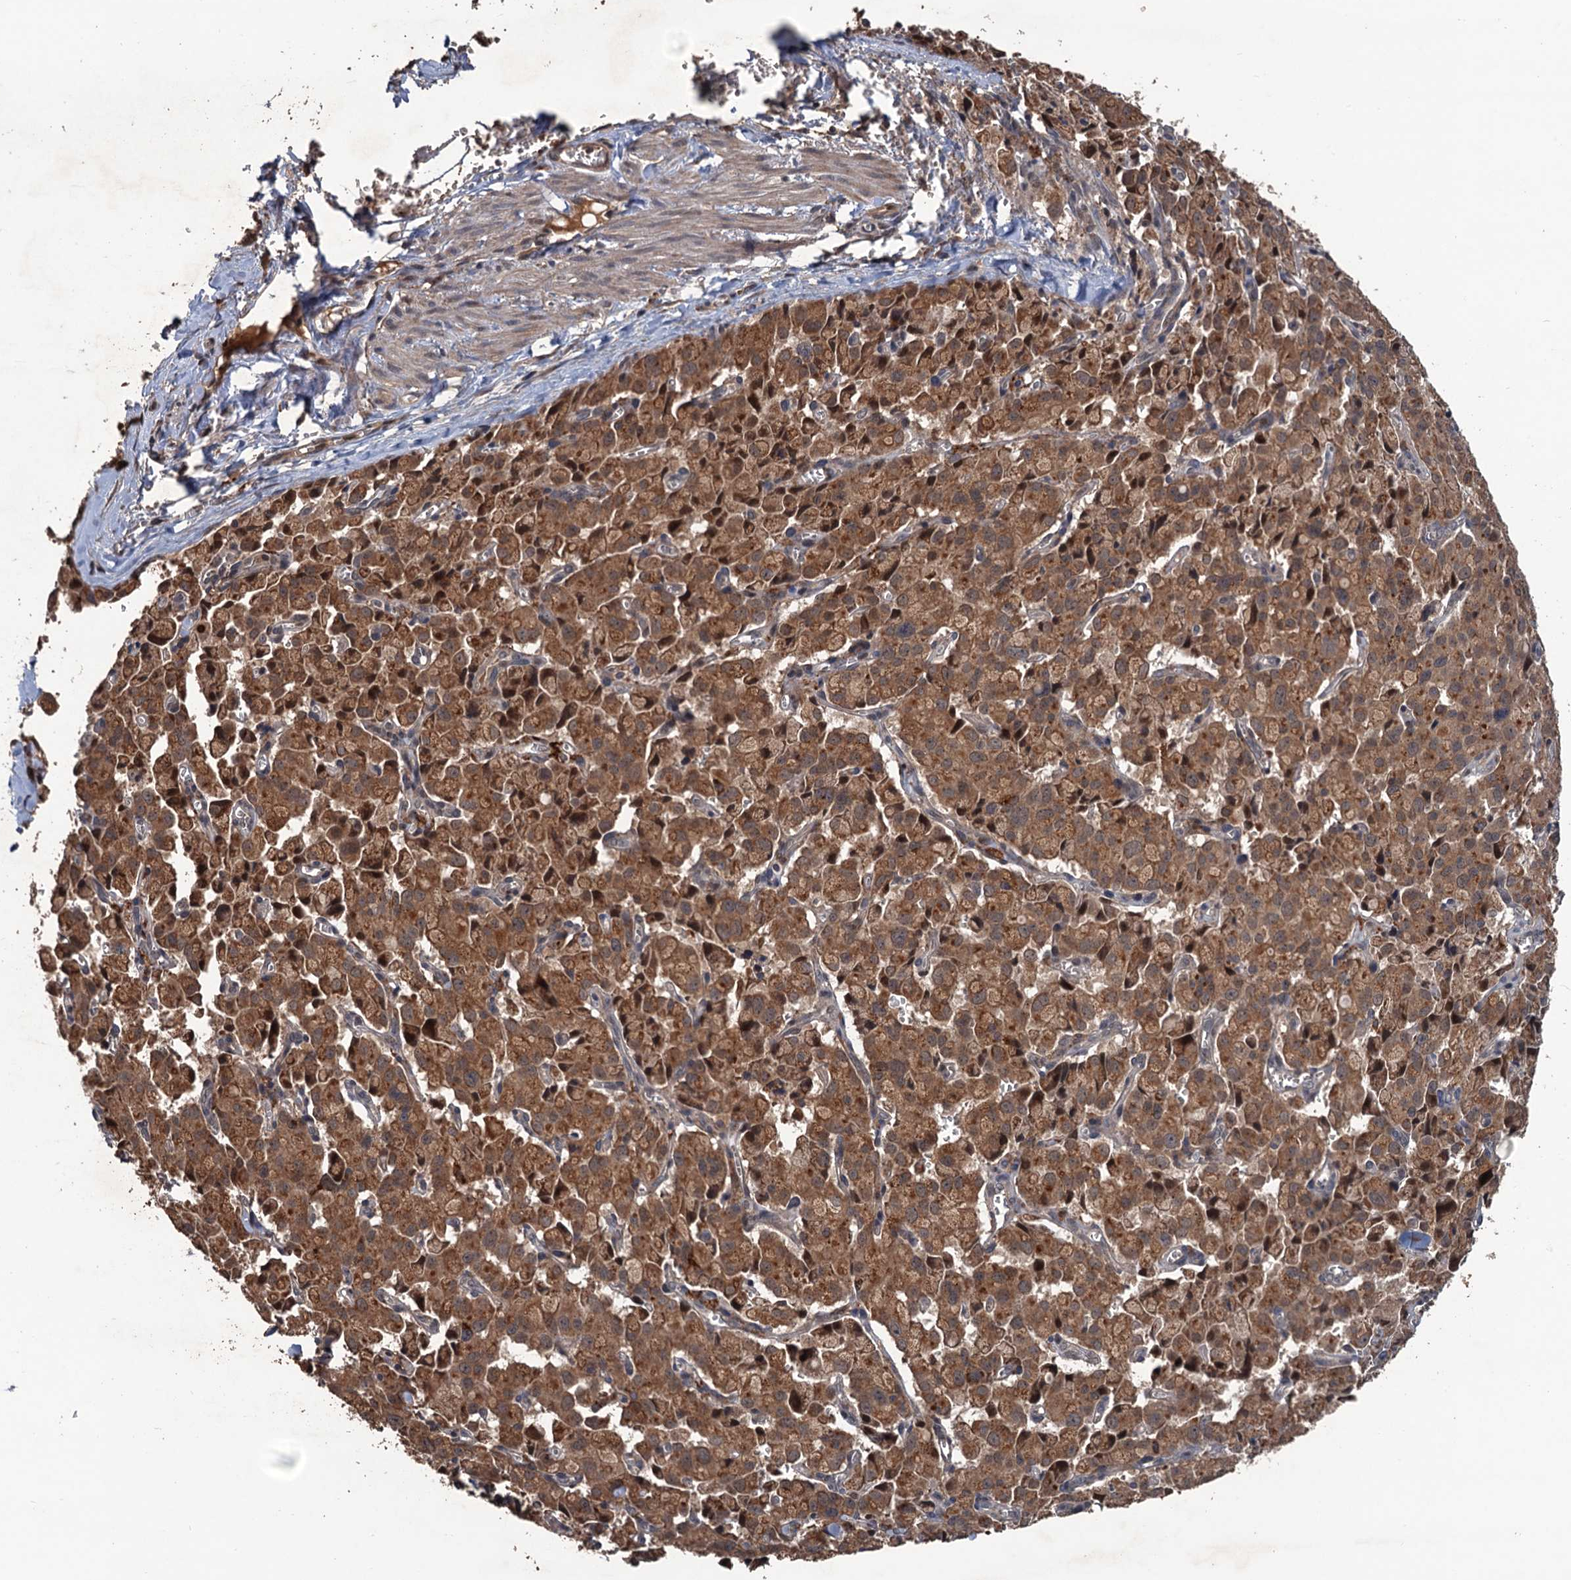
{"staining": {"intensity": "moderate", "quantity": ">75%", "location": "cytoplasmic/membranous"}, "tissue": "pancreatic cancer", "cell_type": "Tumor cells", "image_type": "cancer", "snomed": [{"axis": "morphology", "description": "Adenocarcinoma, NOS"}, {"axis": "topography", "description": "Pancreas"}], "caption": "Pancreatic cancer (adenocarcinoma) stained for a protein reveals moderate cytoplasmic/membranous positivity in tumor cells. The staining was performed using DAB (3,3'-diaminobenzidine) to visualize the protein expression in brown, while the nuclei were stained in blue with hematoxylin (Magnification: 20x).", "gene": "ZNF438", "patient": {"sex": "male", "age": 65}}